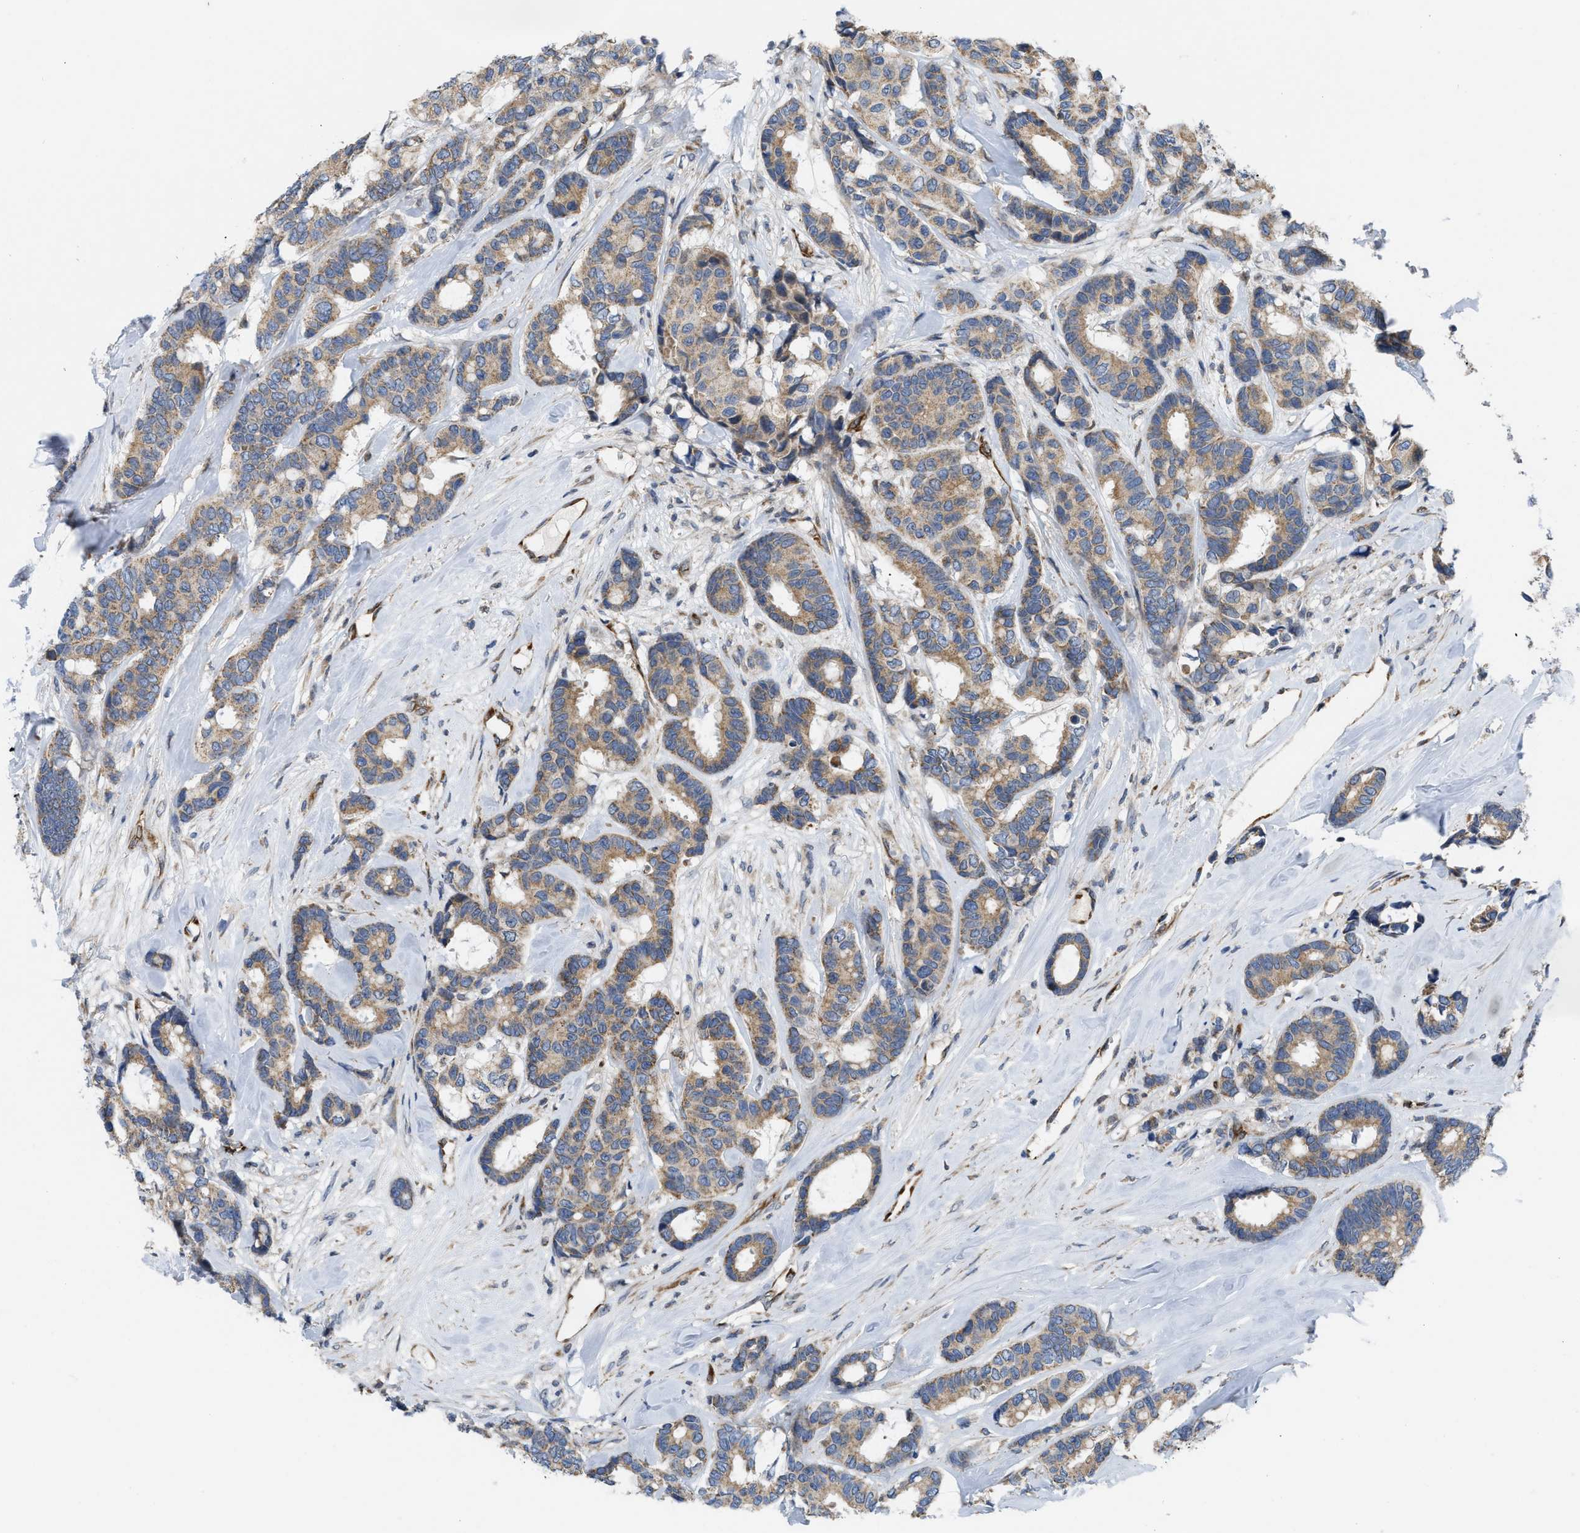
{"staining": {"intensity": "moderate", "quantity": ">75%", "location": "cytoplasmic/membranous"}, "tissue": "breast cancer", "cell_type": "Tumor cells", "image_type": "cancer", "snomed": [{"axis": "morphology", "description": "Duct carcinoma"}, {"axis": "topography", "description": "Breast"}], "caption": "Human breast infiltrating ductal carcinoma stained with a brown dye shows moderate cytoplasmic/membranous positive positivity in approximately >75% of tumor cells.", "gene": "EOGT", "patient": {"sex": "female", "age": 87}}